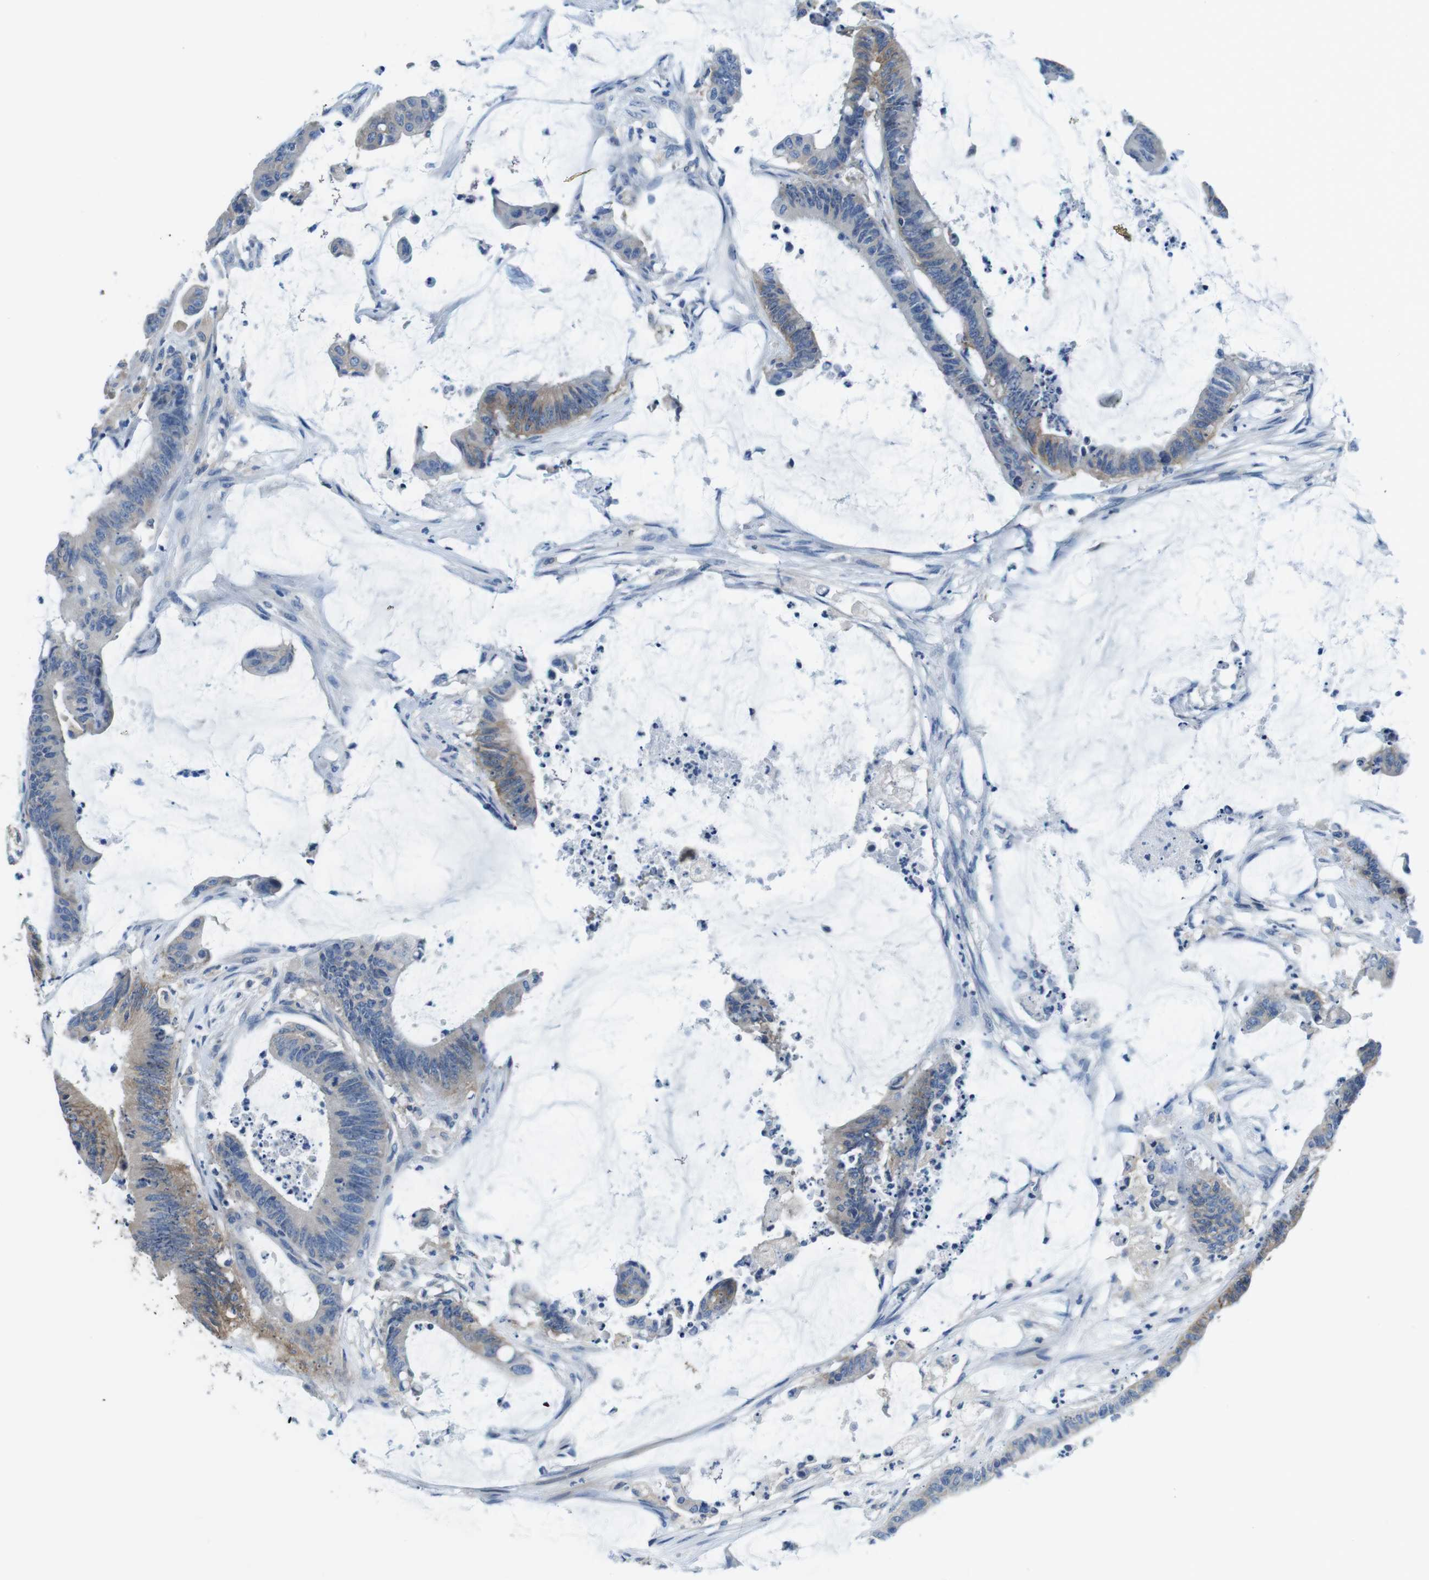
{"staining": {"intensity": "weak", "quantity": ">75%", "location": "cytoplasmic/membranous"}, "tissue": "colorectal cancer", "cell_type": "Tumor cells", "image_type": "cancer", "snomed": [{"axis": "morphology", "description": "Adenocarcinoma, NOS"}, {"axis": "topography", "description": "Rectum"}], "caption": "High-magnification brightfield microscopy of colorectal cancer (adenocarcinoma) stained with DAB (3,3'-diaminobenzidine) (brown) and counterstained with hematoxylin (blue). tumor cells exhibit weak cytoplasmic/membranous staining is identified in about>75% of cells.", "gene": "DENND4C", "patient": {"sex": "female", "age": 66}}